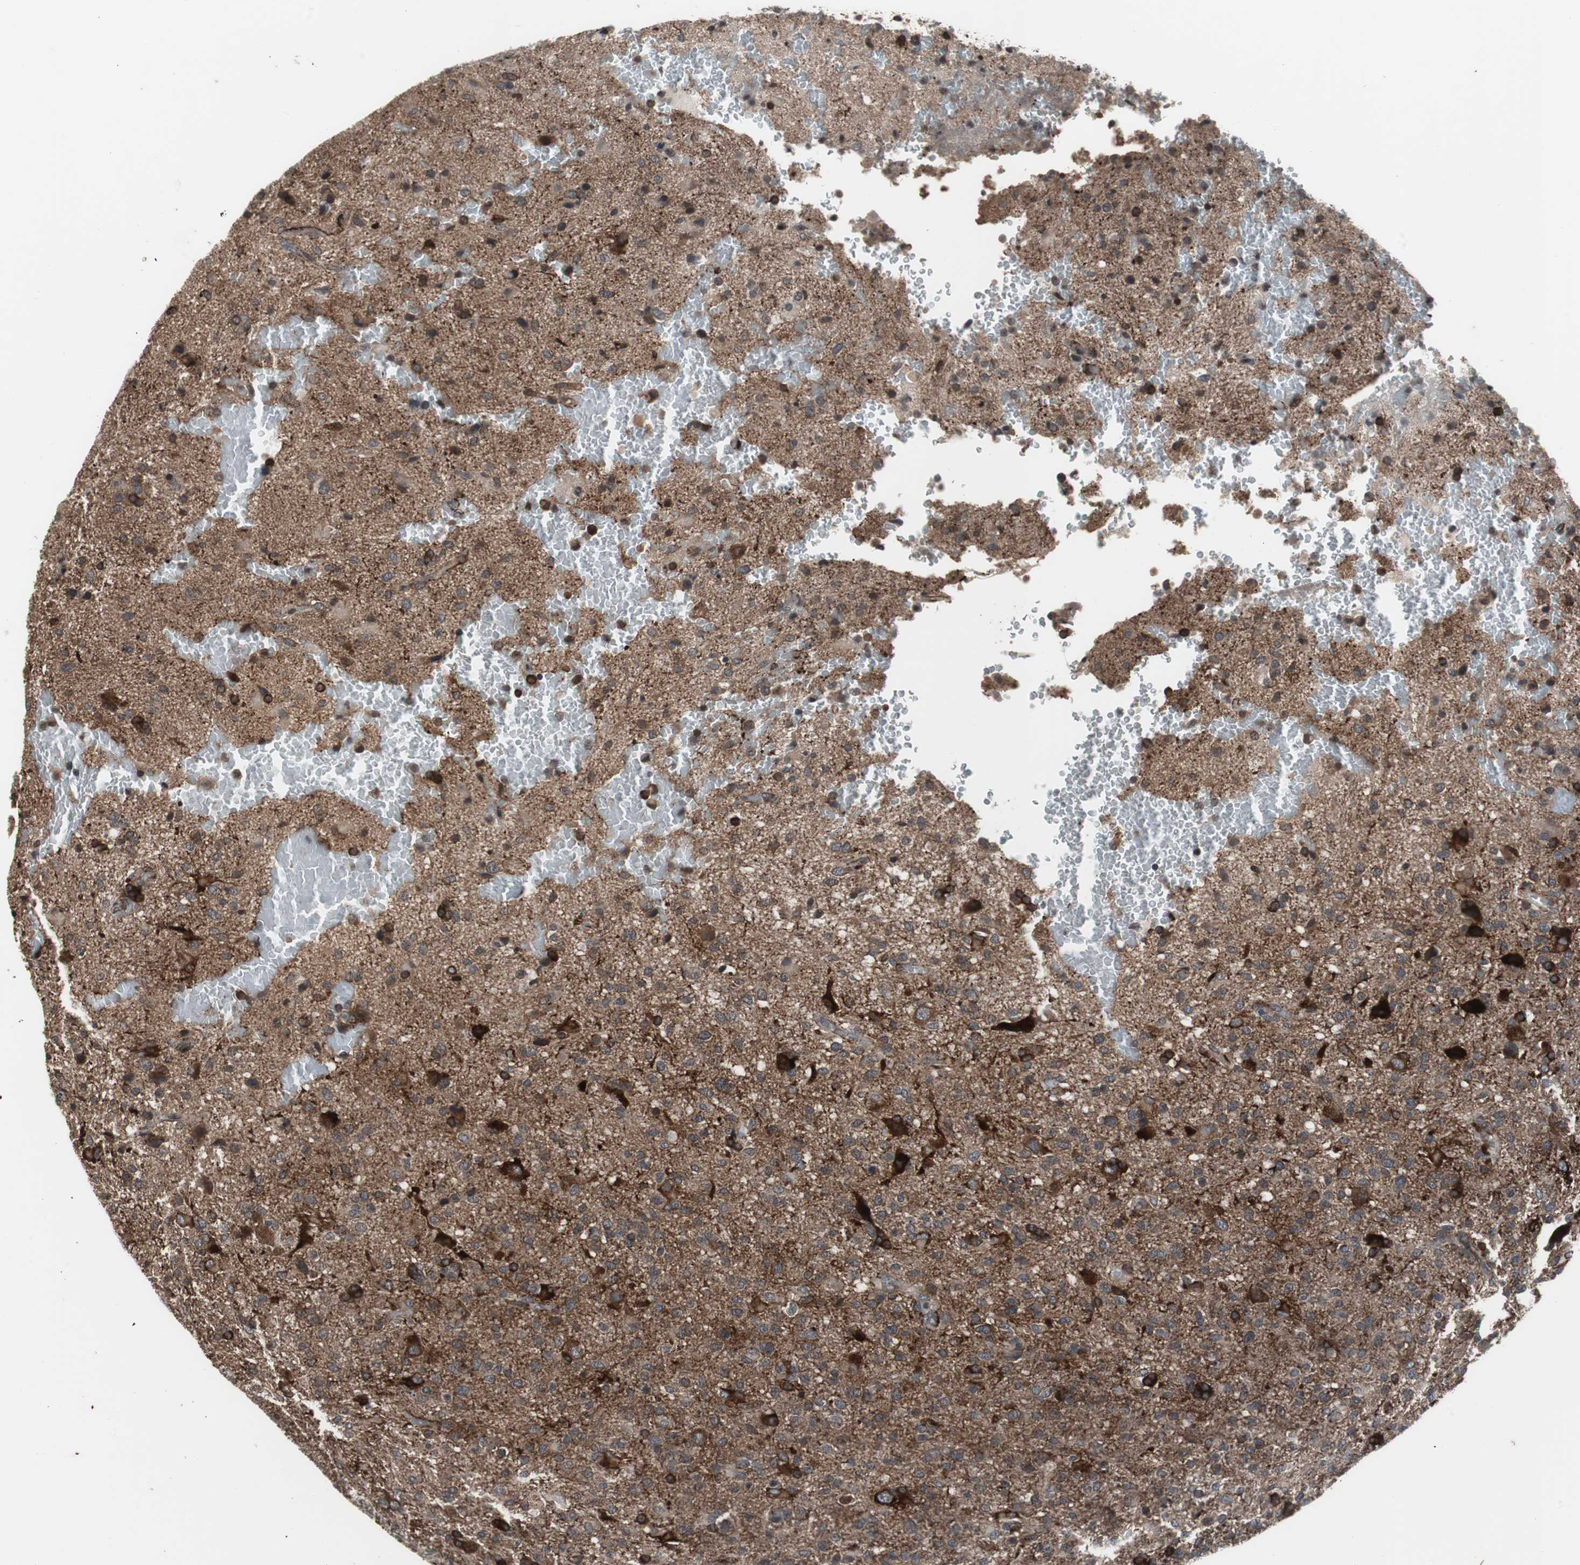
{"staining": {"intensity": "strong", "quantity": ">75%", "location": "cytoplasmic/membranous"}, "tissue": "glioma", "cell_type": "Tumor cells", "image_type": "cancer", "snomed": [{"axis": "morphology", "description": "Glioma, malignant, High grade"}, {"axis": "topography", "description": "Brain"}], "caption": "Malignant high-grade glioma tissue shows strong cytoplasmic/membranous staining in about >75% of tumor cells", "gene": "CRADD", "patient": {"sex": "male", "age": 71}}